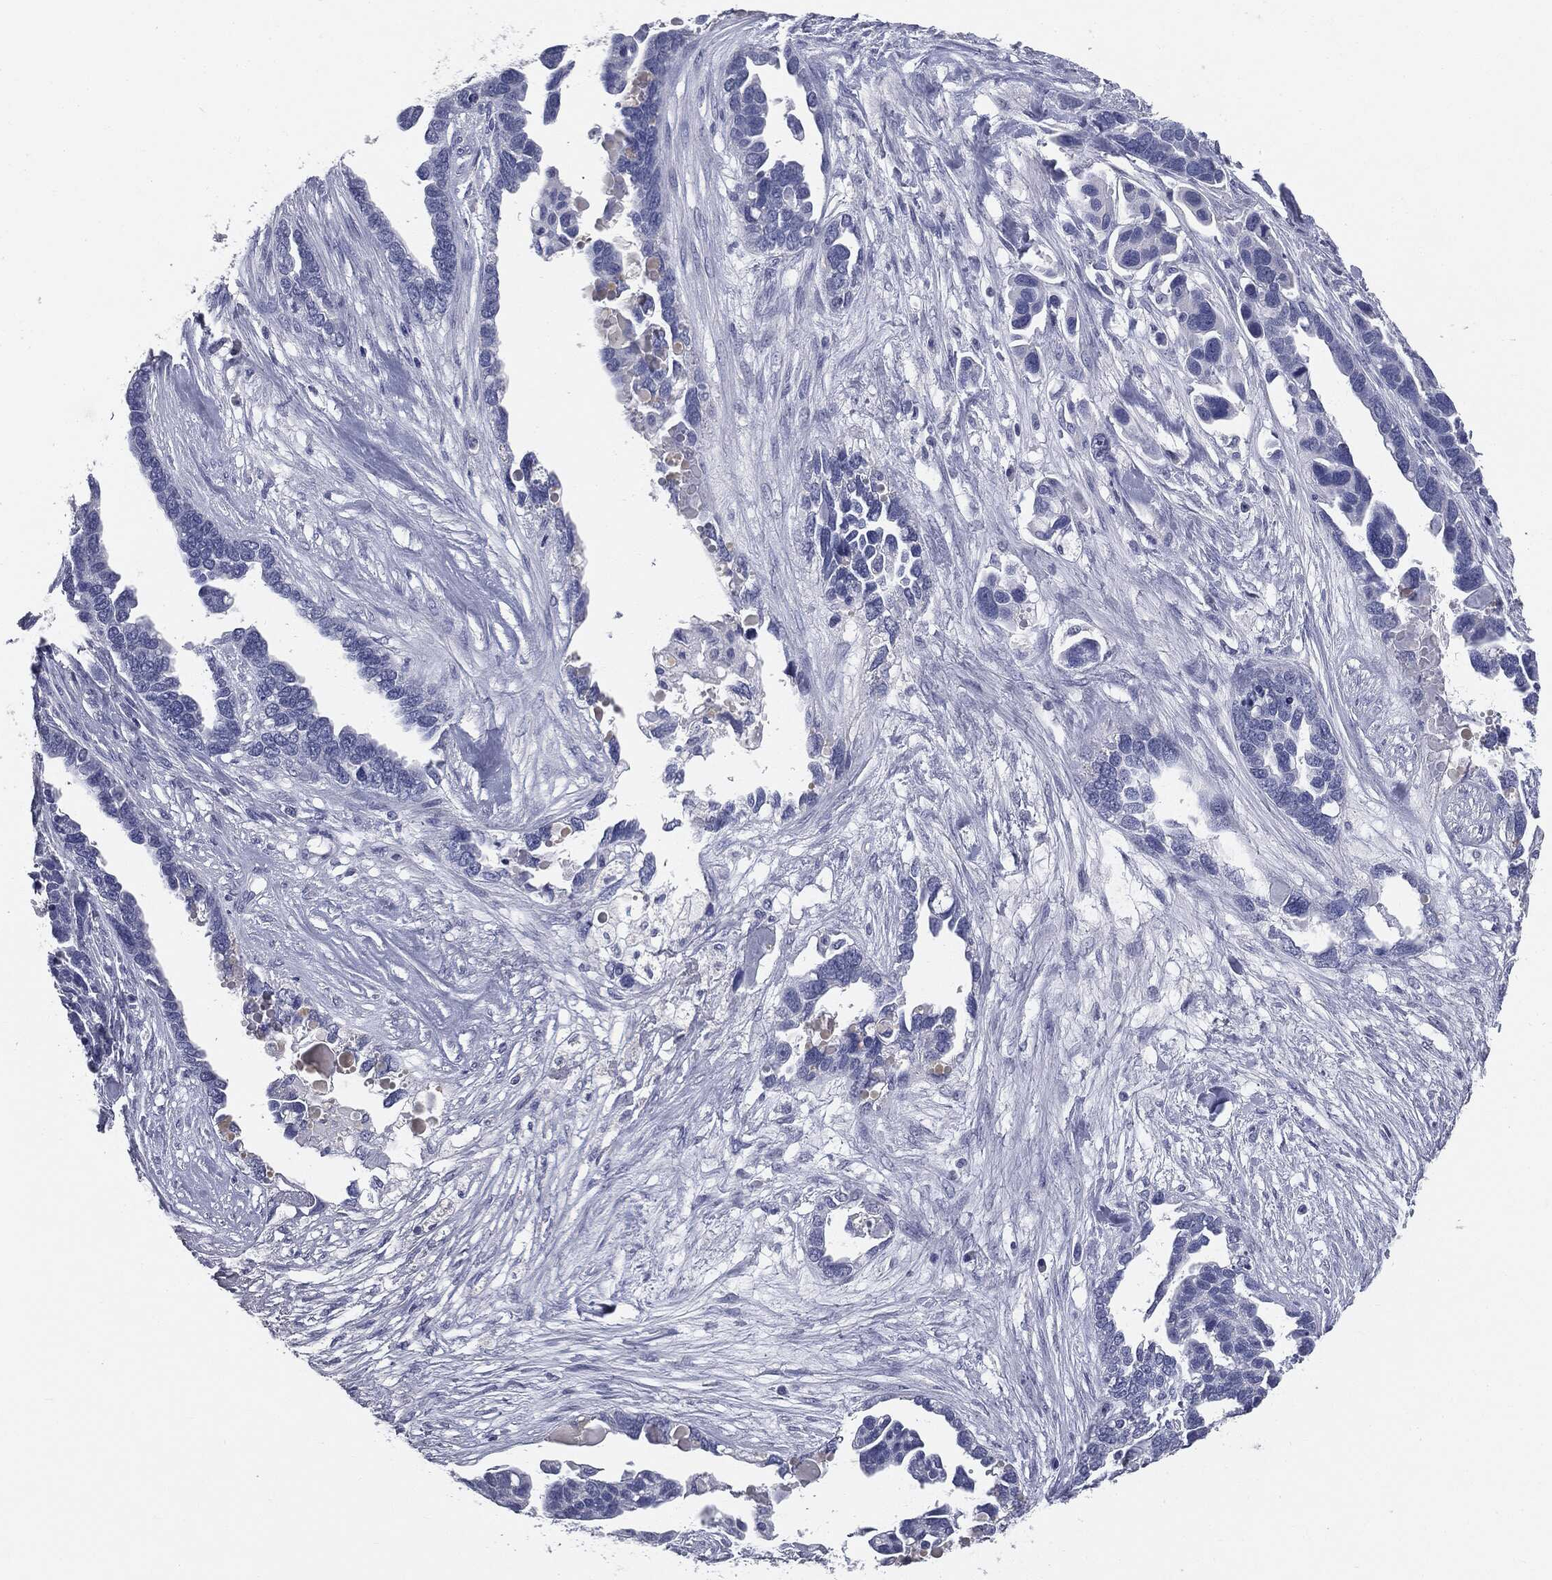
{"staining": {"intensity": "negative", "quantity": "none", "location": "none"}, "tissue": "ovarian cancer", "cell_type": "Tumor cells", "image_type": "cancer", "snomed": [{"axis": "morphology", "description": "Cystadenocarcinoma, serous, NOS"}, {"axis": "topography", "description": "Ovary"}], "caption": "Immunohistochemistry histopathology image of neoplastic tissue: human serous cystadenocarcinoma (ovarian) stained with DAB exhibits no significant protein expression in tumor cells.", "gene": "AFP", "patient": {"sex": "female", "age": 54}}